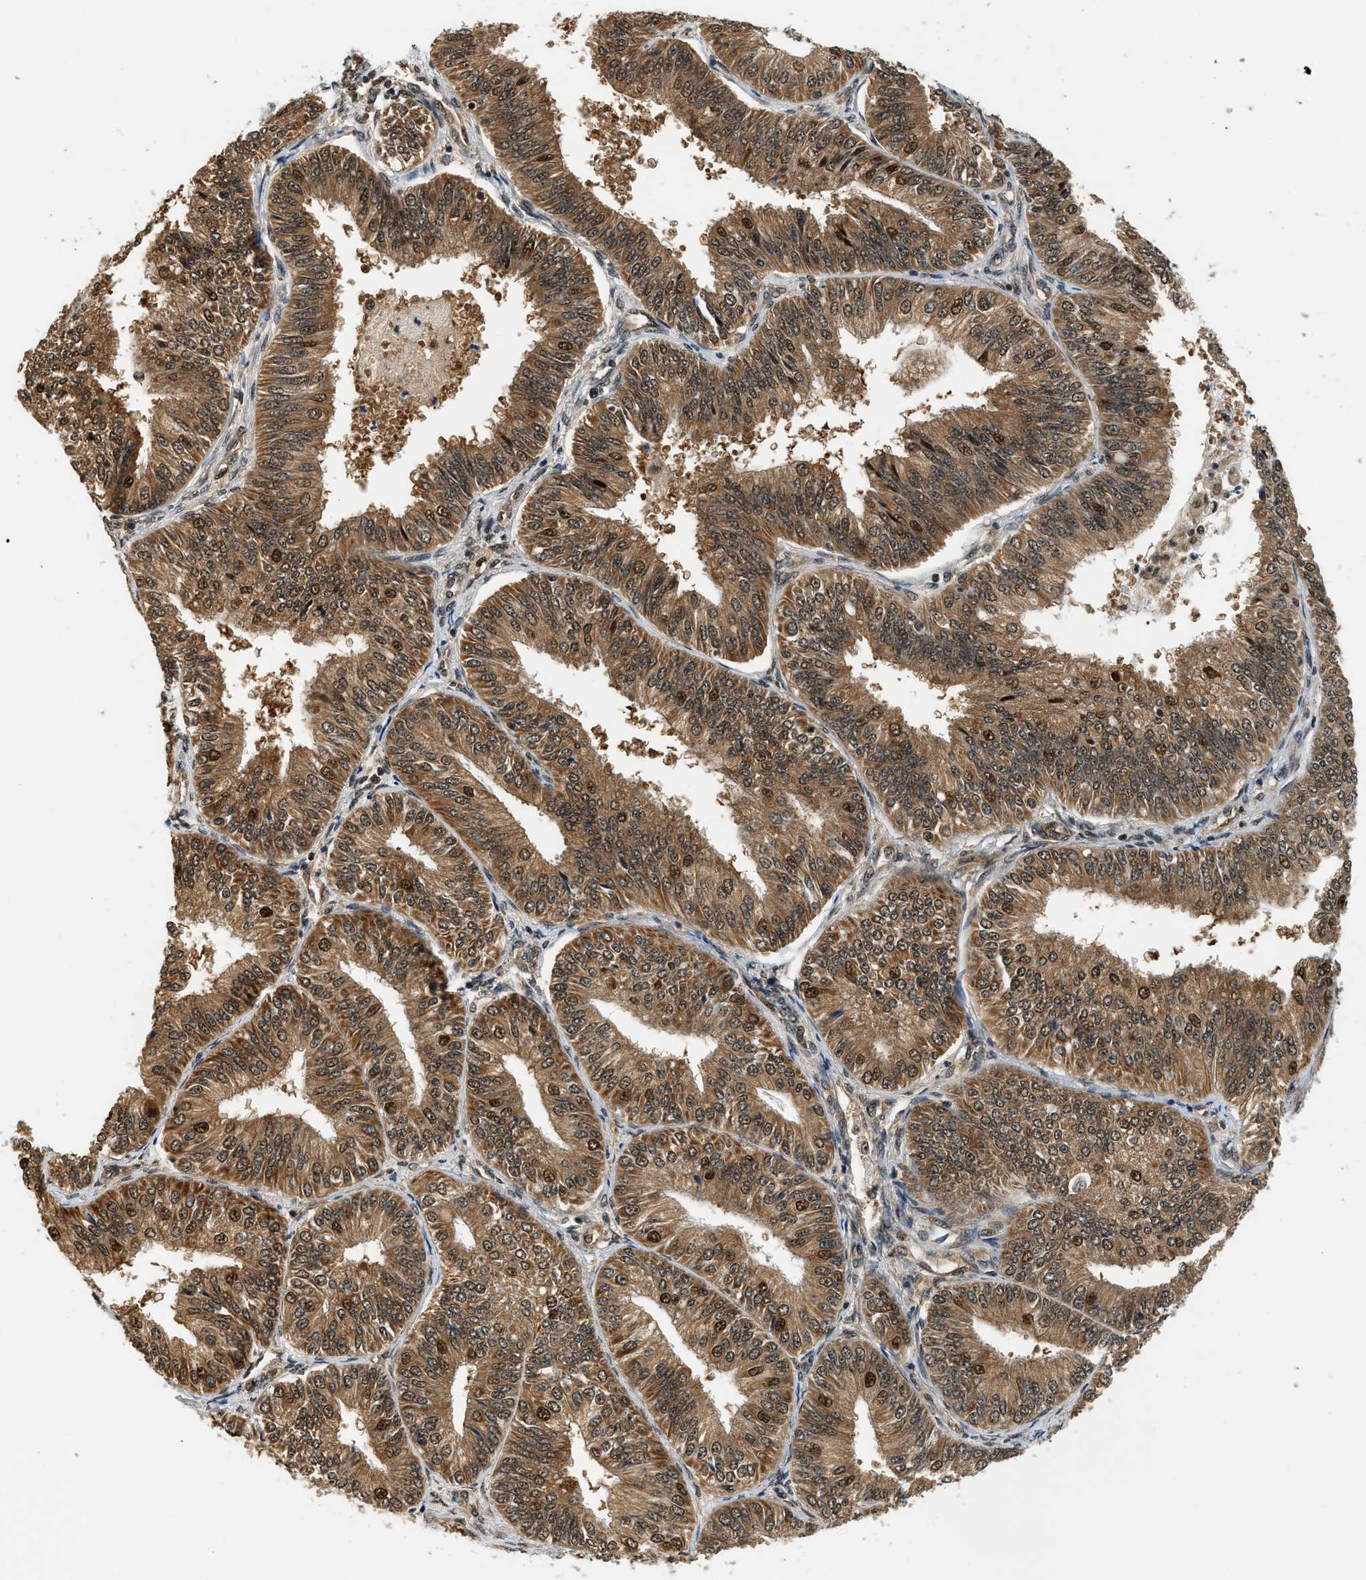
{"staining": {"intensity": "strong", "quantity": ">75%", "location": "cytoplasmic/membranous,nuclear"}, "tissue": "endometrial cancer", "cell_type": "Tumor cells", "image_type": "cancer", "snomed": [{"axis": "morphology", "description": "Adenocarcinoma, NOS"}, {"axis": "topography", "description": "Endometrium"}], "caption": "Tumor cells exhibit high levels of strong cytoplasmic/membranous and nuclear positivity in about >75% of cells in human adenocarcinoma (endometrial).", "gene": "PSMD3", "patient": {"sex": "female", "age": 58}}